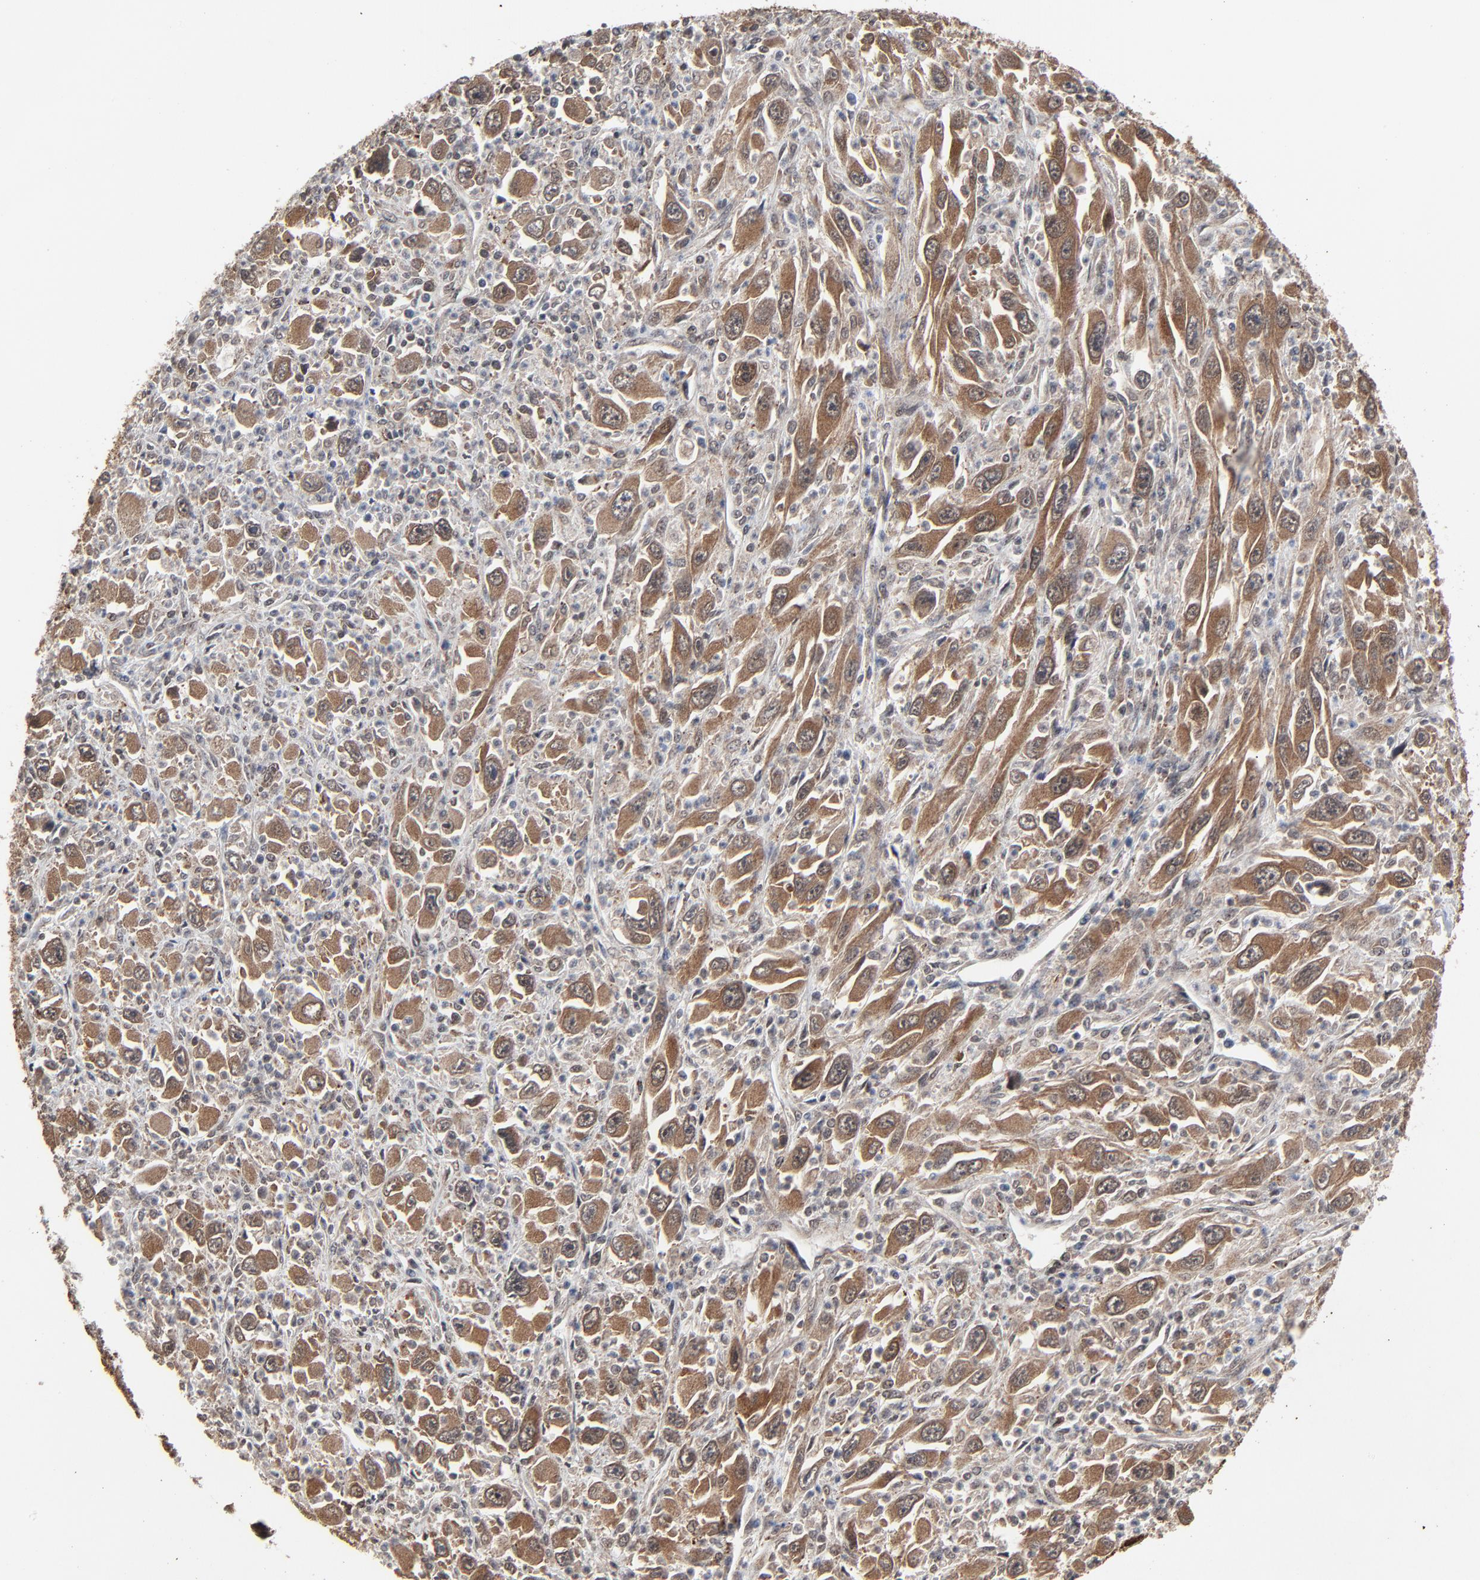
{"staining": {"intensity": "moderate", "quantity": ">75%", "location": "cytoplasmic/membranous,nuclear"}, "tissue": "melanoma", "cell_type": "Tumor cells", "image_type": "cancer", "snomed": [{"axis": "morphology", "description": "Malignant melanoma, Metastatic site"}, {"axis": "topography", "description": "Skin"}], "caption": "Protein staining demonstrates moderate cytoplasmic/membranous and nuclear positivity in approximately >75% of tumor cells in melanoma.", "gene": "RHOJ", "patient": {"sex": "female", "age": 56}}